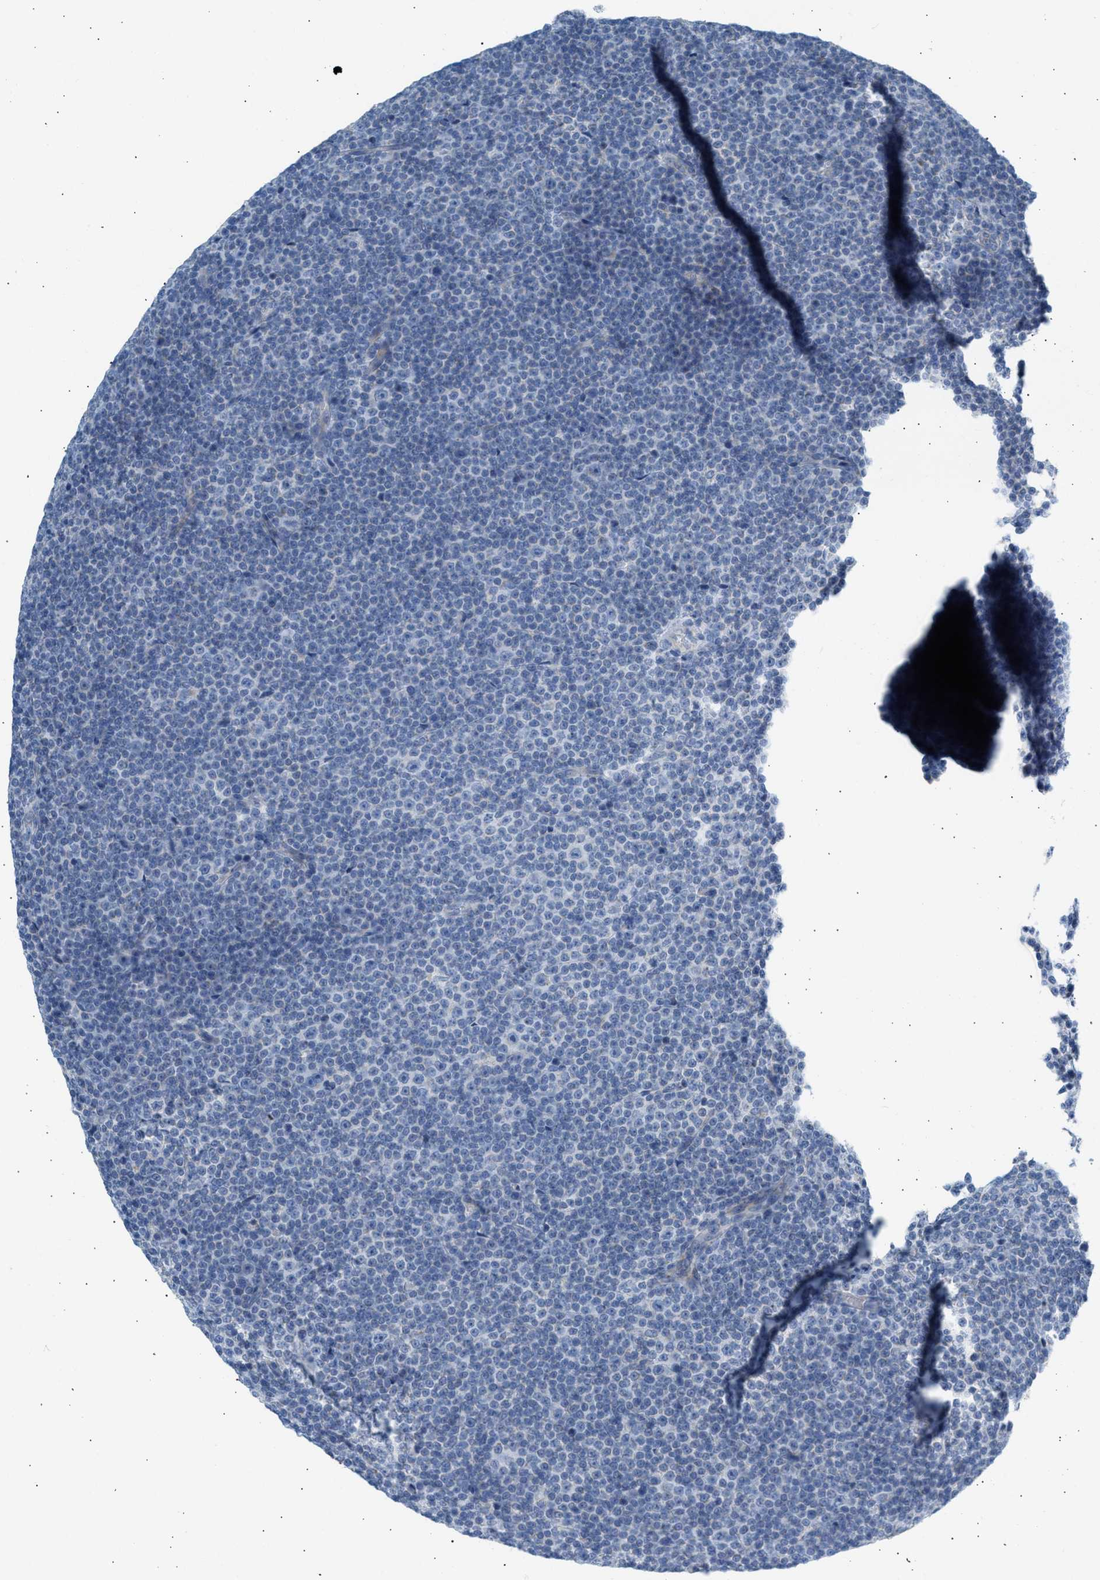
{"staining": {"intensity": "negative", "quantity": "none", "location": "none"}, "tissue": "lymphoma", "cell_type": "Tumor cells", "image_type": "cancer", "snomed": [{"axis": "morphology", "description": "Malignant lymphoma, non-Hodgkin's type, Low grade"}, {"axis": "topography", "description": "Lymph node"}], "caption": "Protein analysis of low-grade malignant lymphoma, non-Hodgkin's type reveals no significant positivity in tumor cells. (DAB (3,3'-diaminobenzidine) immunohistochemistry (IHC) with hematoxylin counter stain).", "gene": "NDUFS8", "patient": {"sex": "female", "age": 67}}